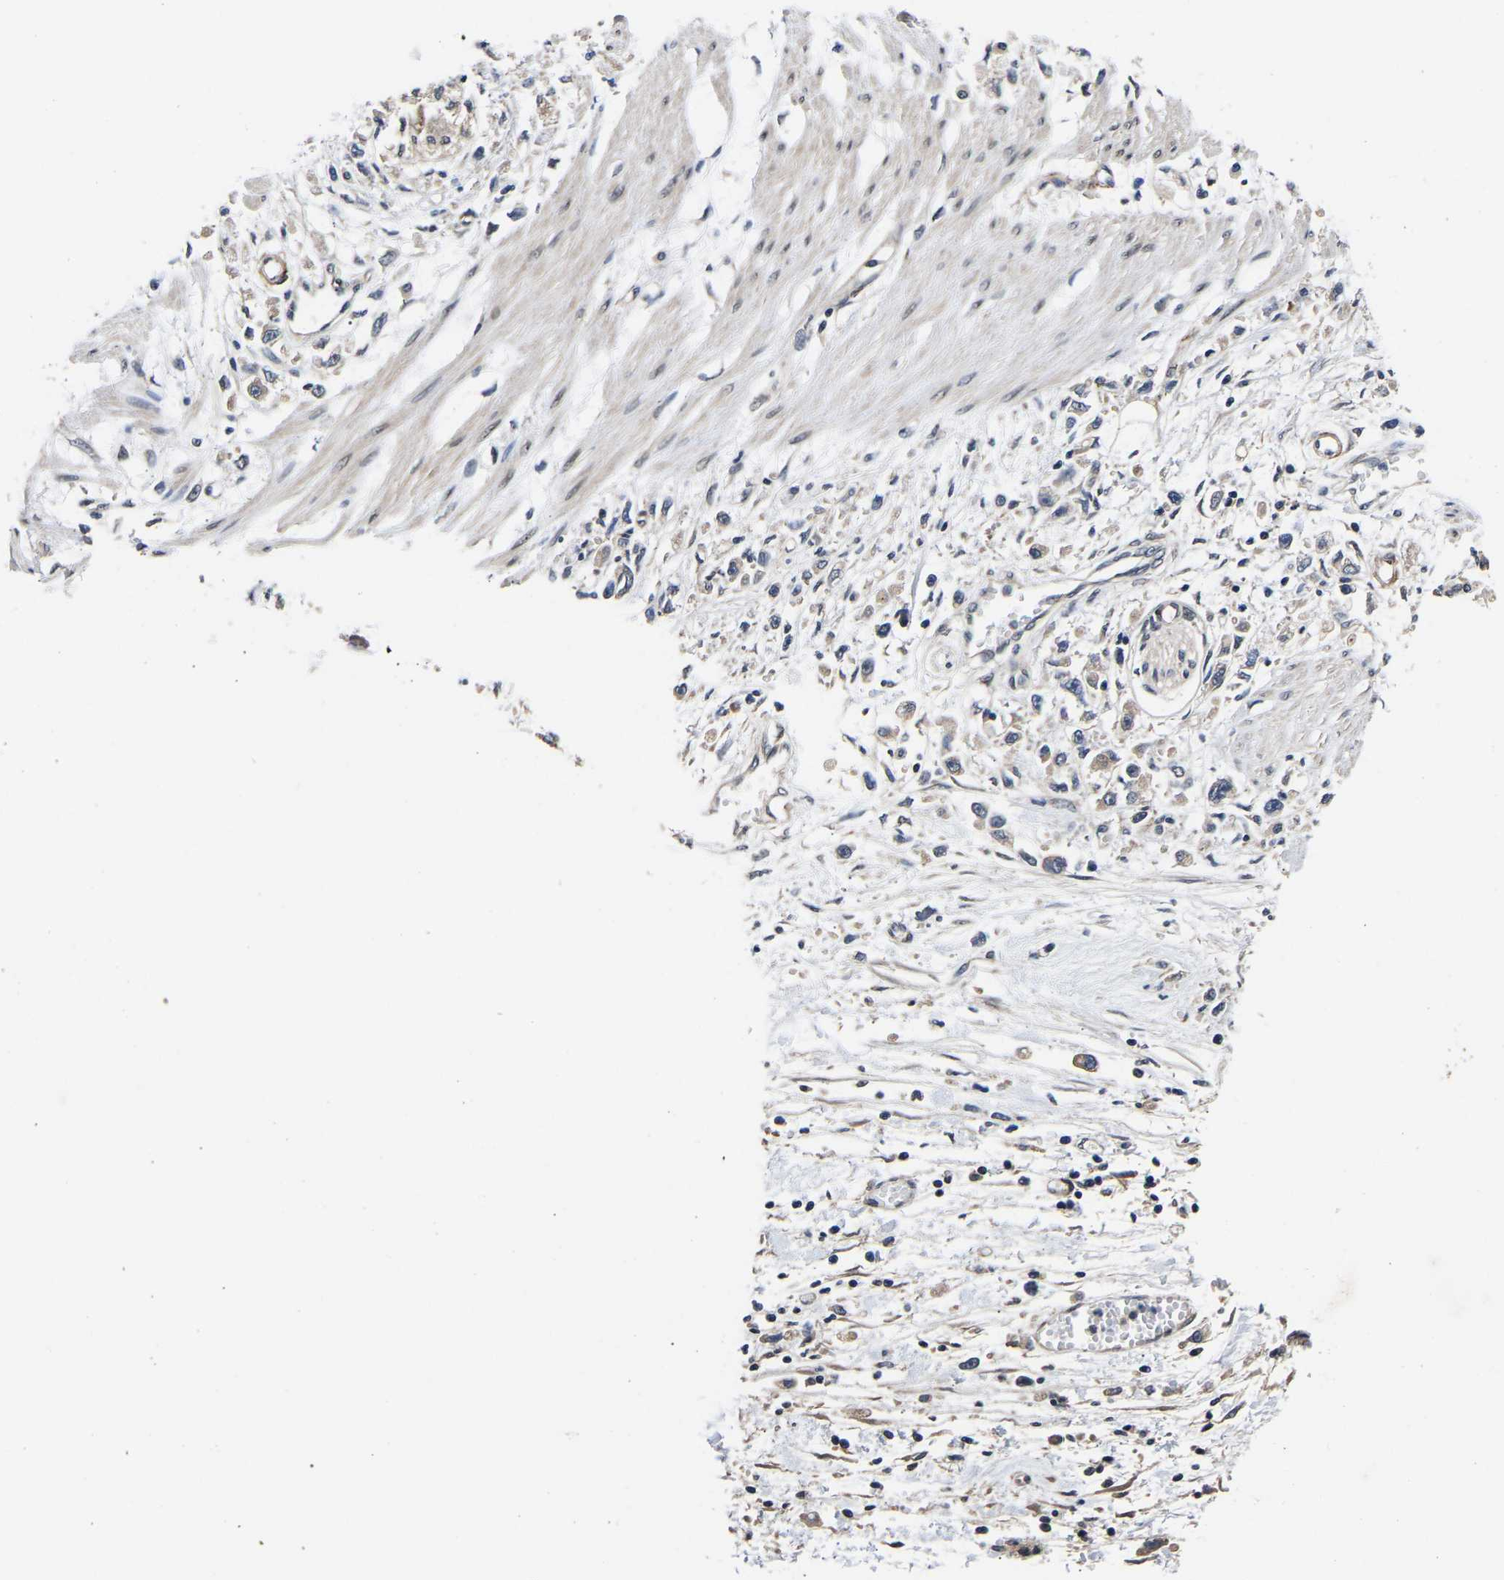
{"staining": {"intensity": "weak", "quantity": "25%-75%", "location": "cytoplasmic/membranous"}, "tissue": "stomach cancer", "cell_type": "Tumor cells", "image_type": "cancer", "snomed": [{"axis": "morphology", "description": "Adenocarcinoma, NOS"}, {"axis": "topography", "description": "Stomach"}], "caption": "A photomicrograph showing weak cytoplasmic/membranous staining in approximately 25%-75% of tumor cells in stomach cancer, as visualized by brown immunohistochemical staining.", "gene": "METTL16", "patient": {"sex": "female", "age": 59}}